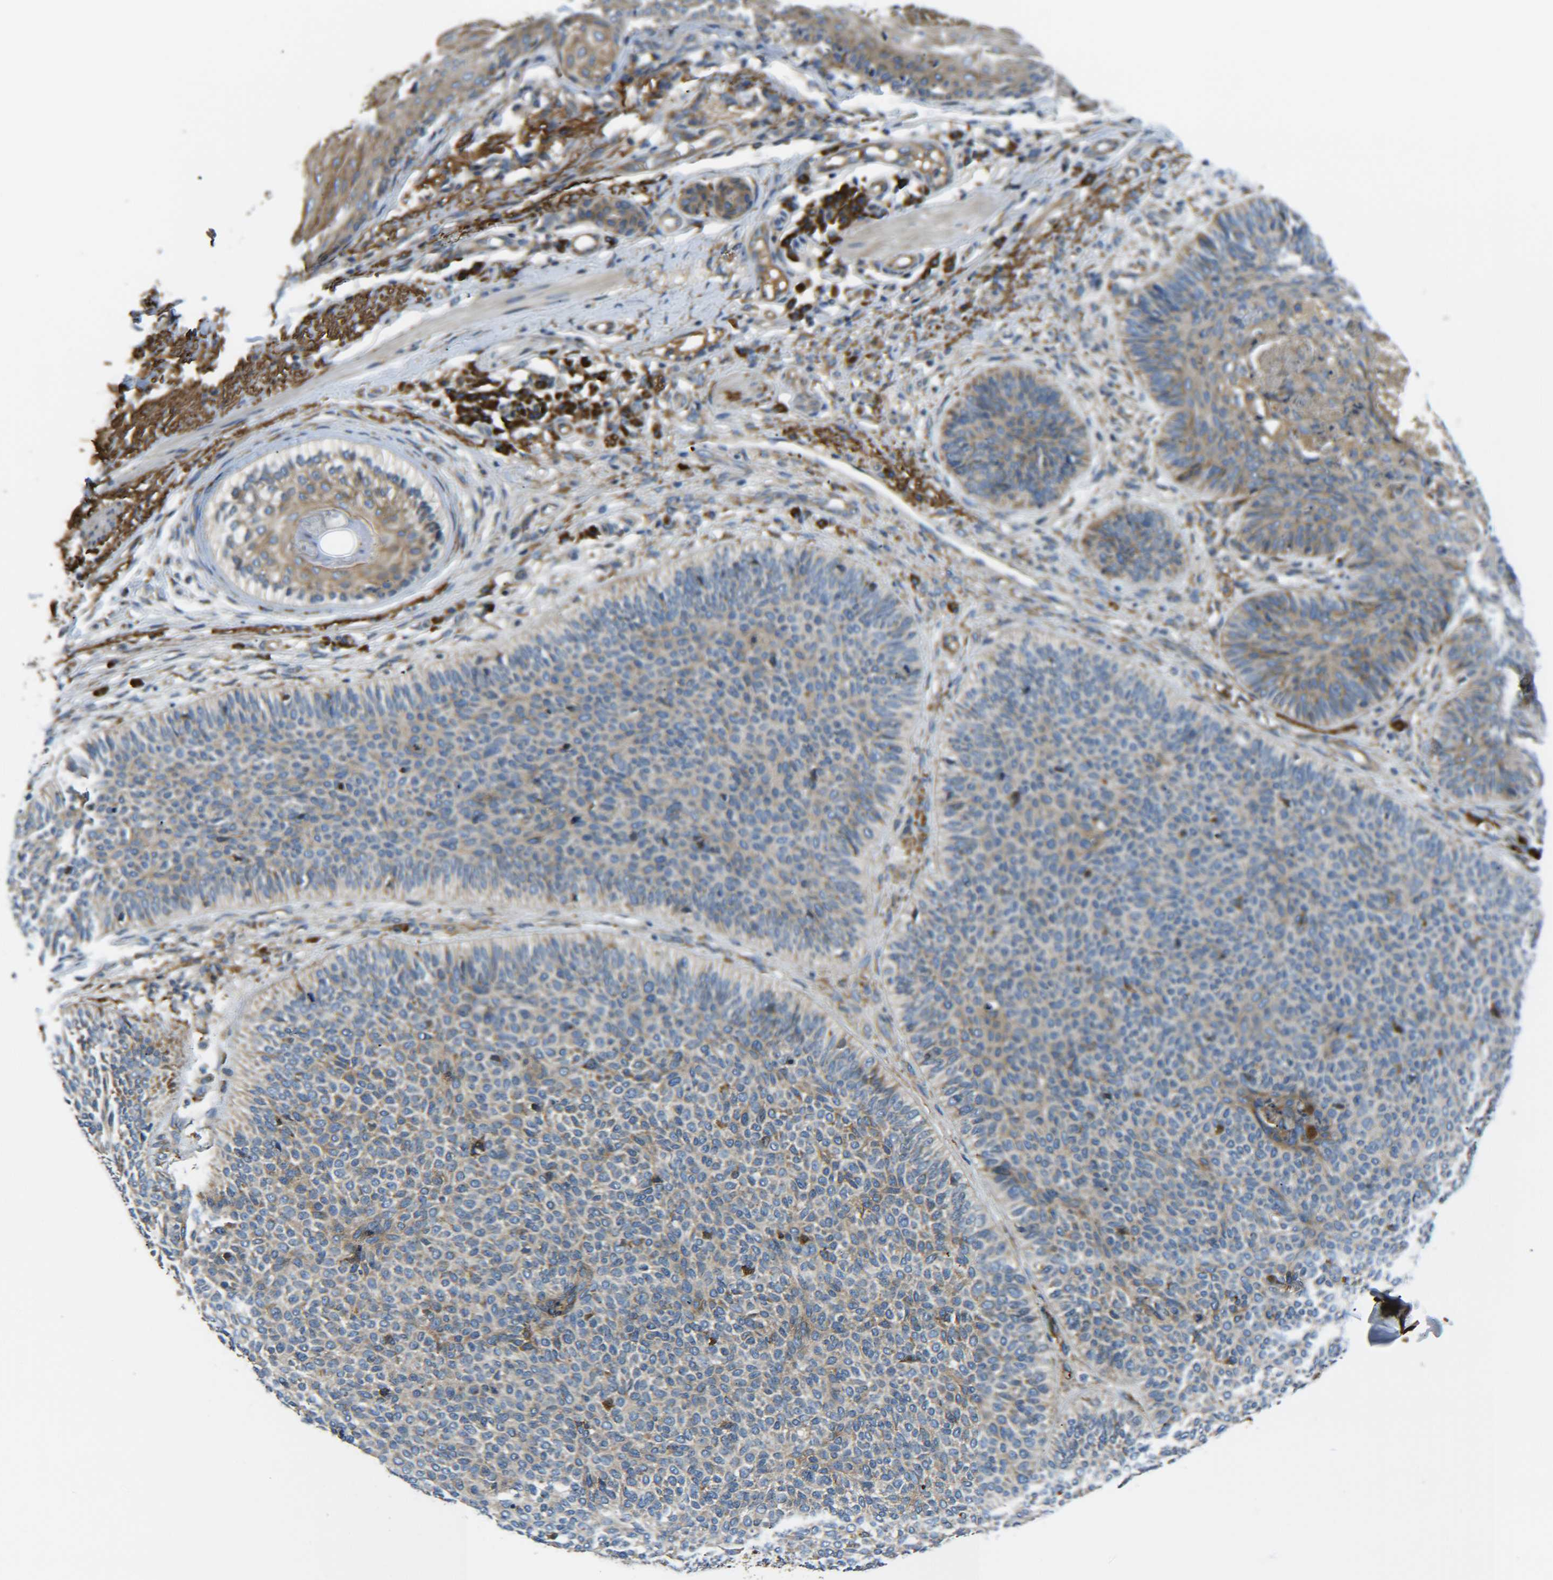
{"staining": {"intensity": "moderate", "quantity": "25%-75%", "location": "cytoplasmic/membranous"}, "tissue": "skin cancer", "cell_type": "Tumor cells", "image_type": "cancer", "snomed": [{"axis": "morphology", "description": "Normal tissue, NOS"}, {"axis": "morphology", "description": "Basal cell carcinoma"}, {"axis": "topography", "description": "Skin"}], "caption": "Skin cancer (basal cell carcinoma) stained with DAB (3,3'-diaminobenzidine) immunohistochemistry displays medium levels of moderate cytoplasmic/membranous staining in about 25%-75% of tumor cells. The staining was performed using DAB, with brown indicating positive protein expression. Nuclei are stained blue with hematoxylin.", "gene": "PREB", "patient": {"sex": "male", "age": 52}}